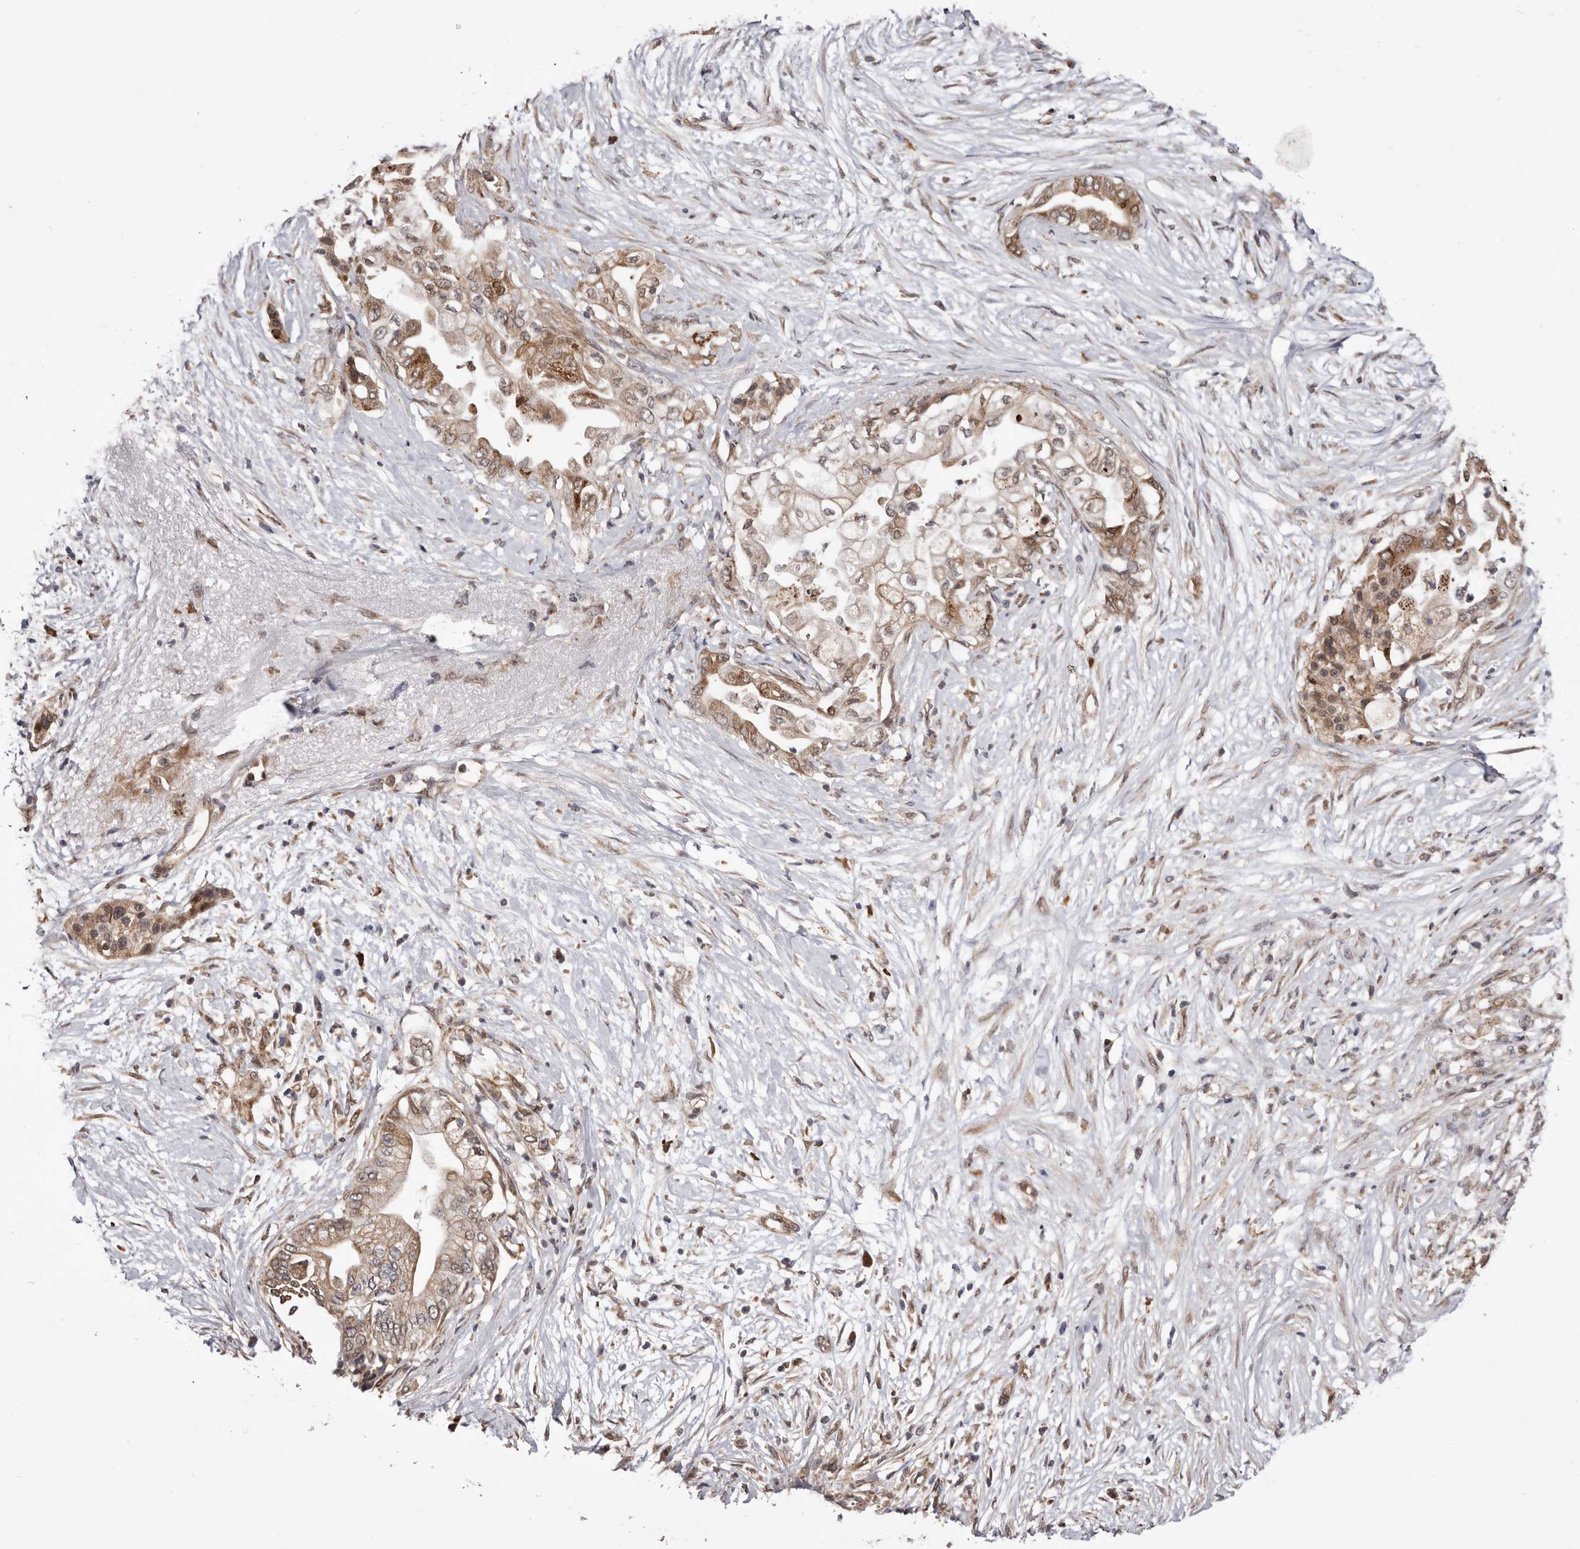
{"staining": {"intensity": "moderate", "quantity": ">75%", "location": "cytoplasmic/membranous"}, "tissue": "pancreatic cancer", "cell_type": "Tumor cells", "image_type": "cancer", "snomed": [{"axis": "morphology", "description": "Normal tissue, NOS"}, {"axis": "morphology", "description": "Adenocarcinoma, NOS"}, {"axis": "topography", "description": "Pancreas"}, {"axis": "topography", "description": "Duodenum"}], "caption": "Human adenocarcinoma (pancreatic) stained with a protein marker exhibits moderate staining in tumor cells.", "gene": "RRM2B", "patient": {"sex": "female", "age": 60}}